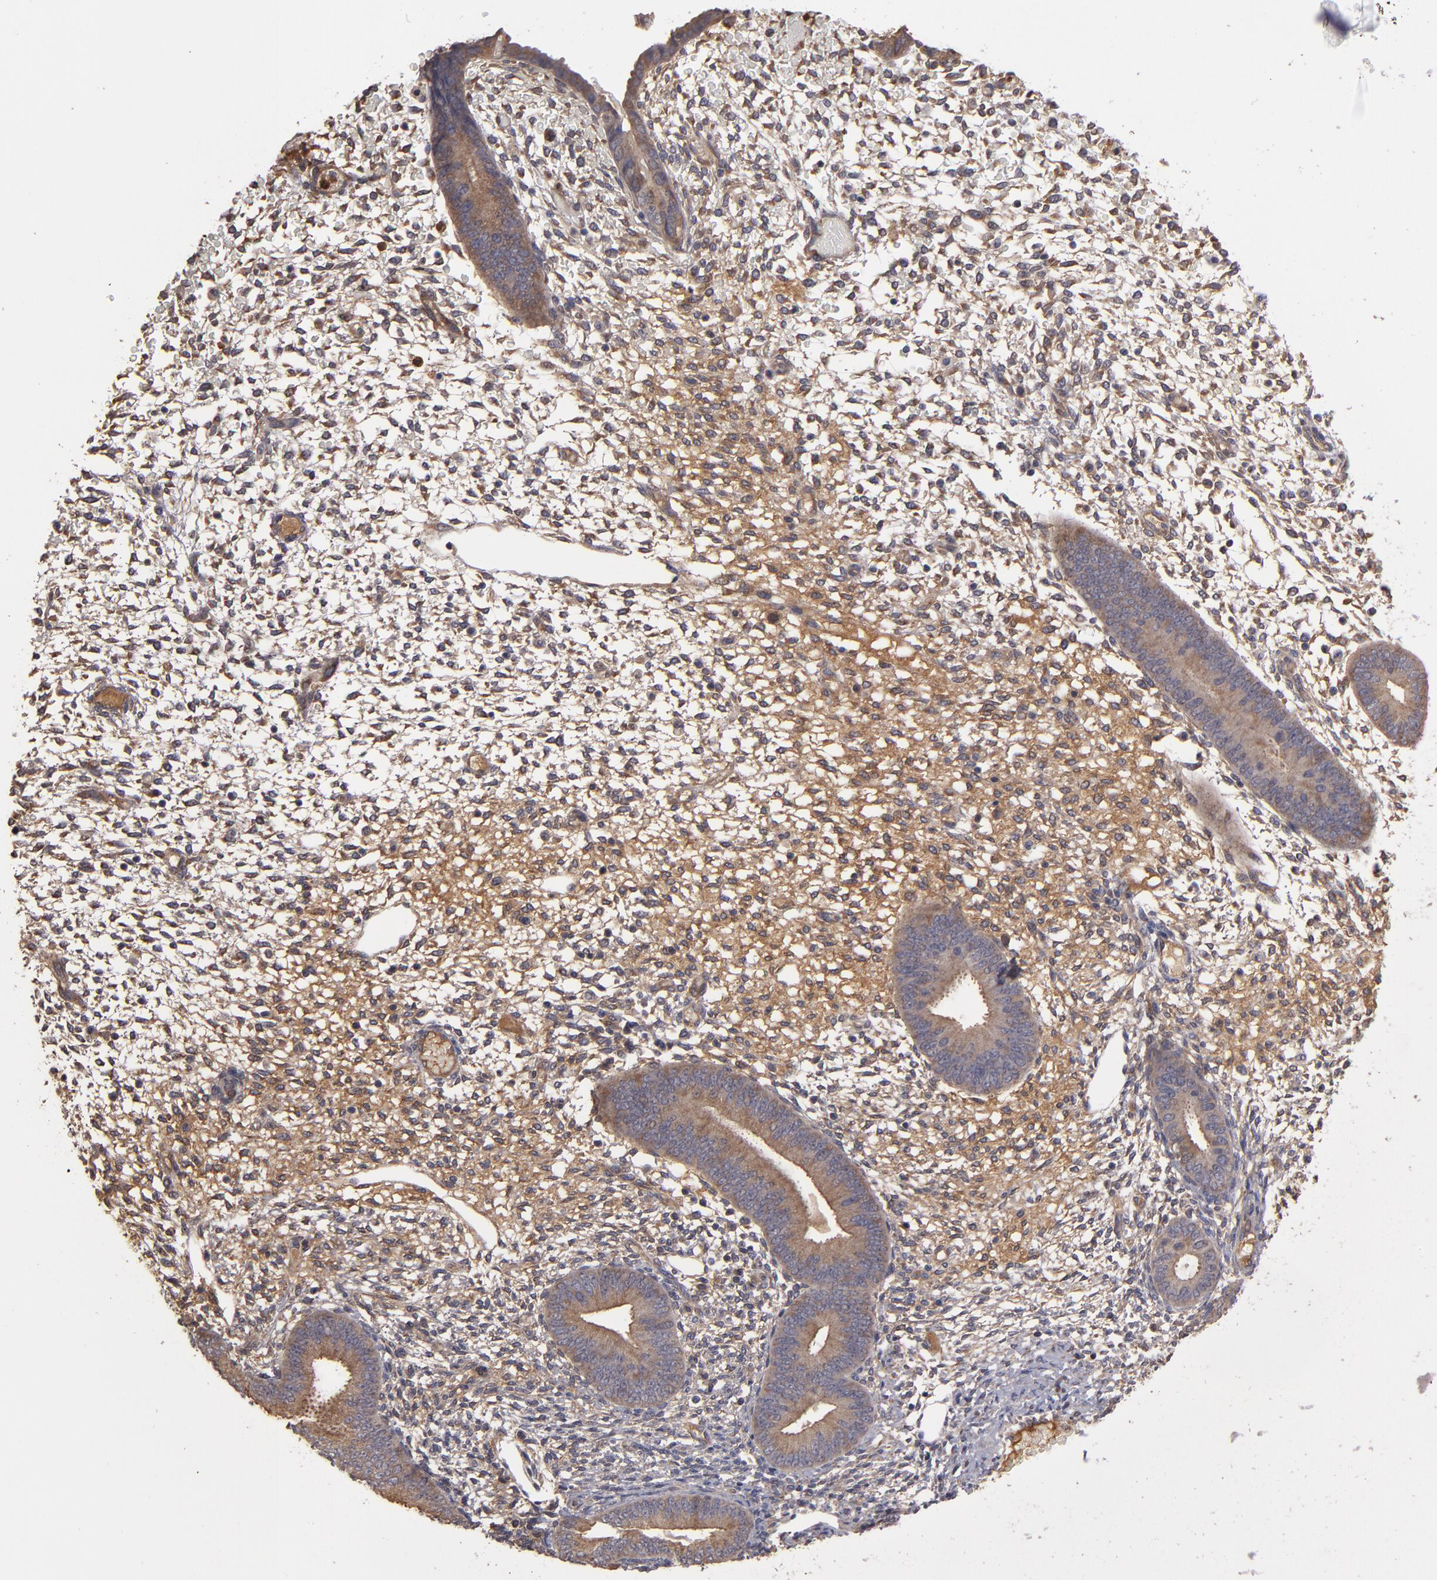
{"staining": {"intensity": "moderate", "quantity": "25%-75%", "location": "cytoplasmic/membranous"}, "tissue": "endometrium", "cell_type": "Cells in endometrial stroma", "image_type": "normal", "snomed": [{"axis": "morphology", "description": "Normal tissue, NOS"}, {"axis": "topography", "description": "Endometrium"}], "caption": "Endometrium stained with immunohistochemistry displays moderate cytoplasmic/membranous expression in about 25%-75% of cells in endometrial stroma.", "gene": "SERPINA7", "patient": {"sex": "female", "age": 42}}